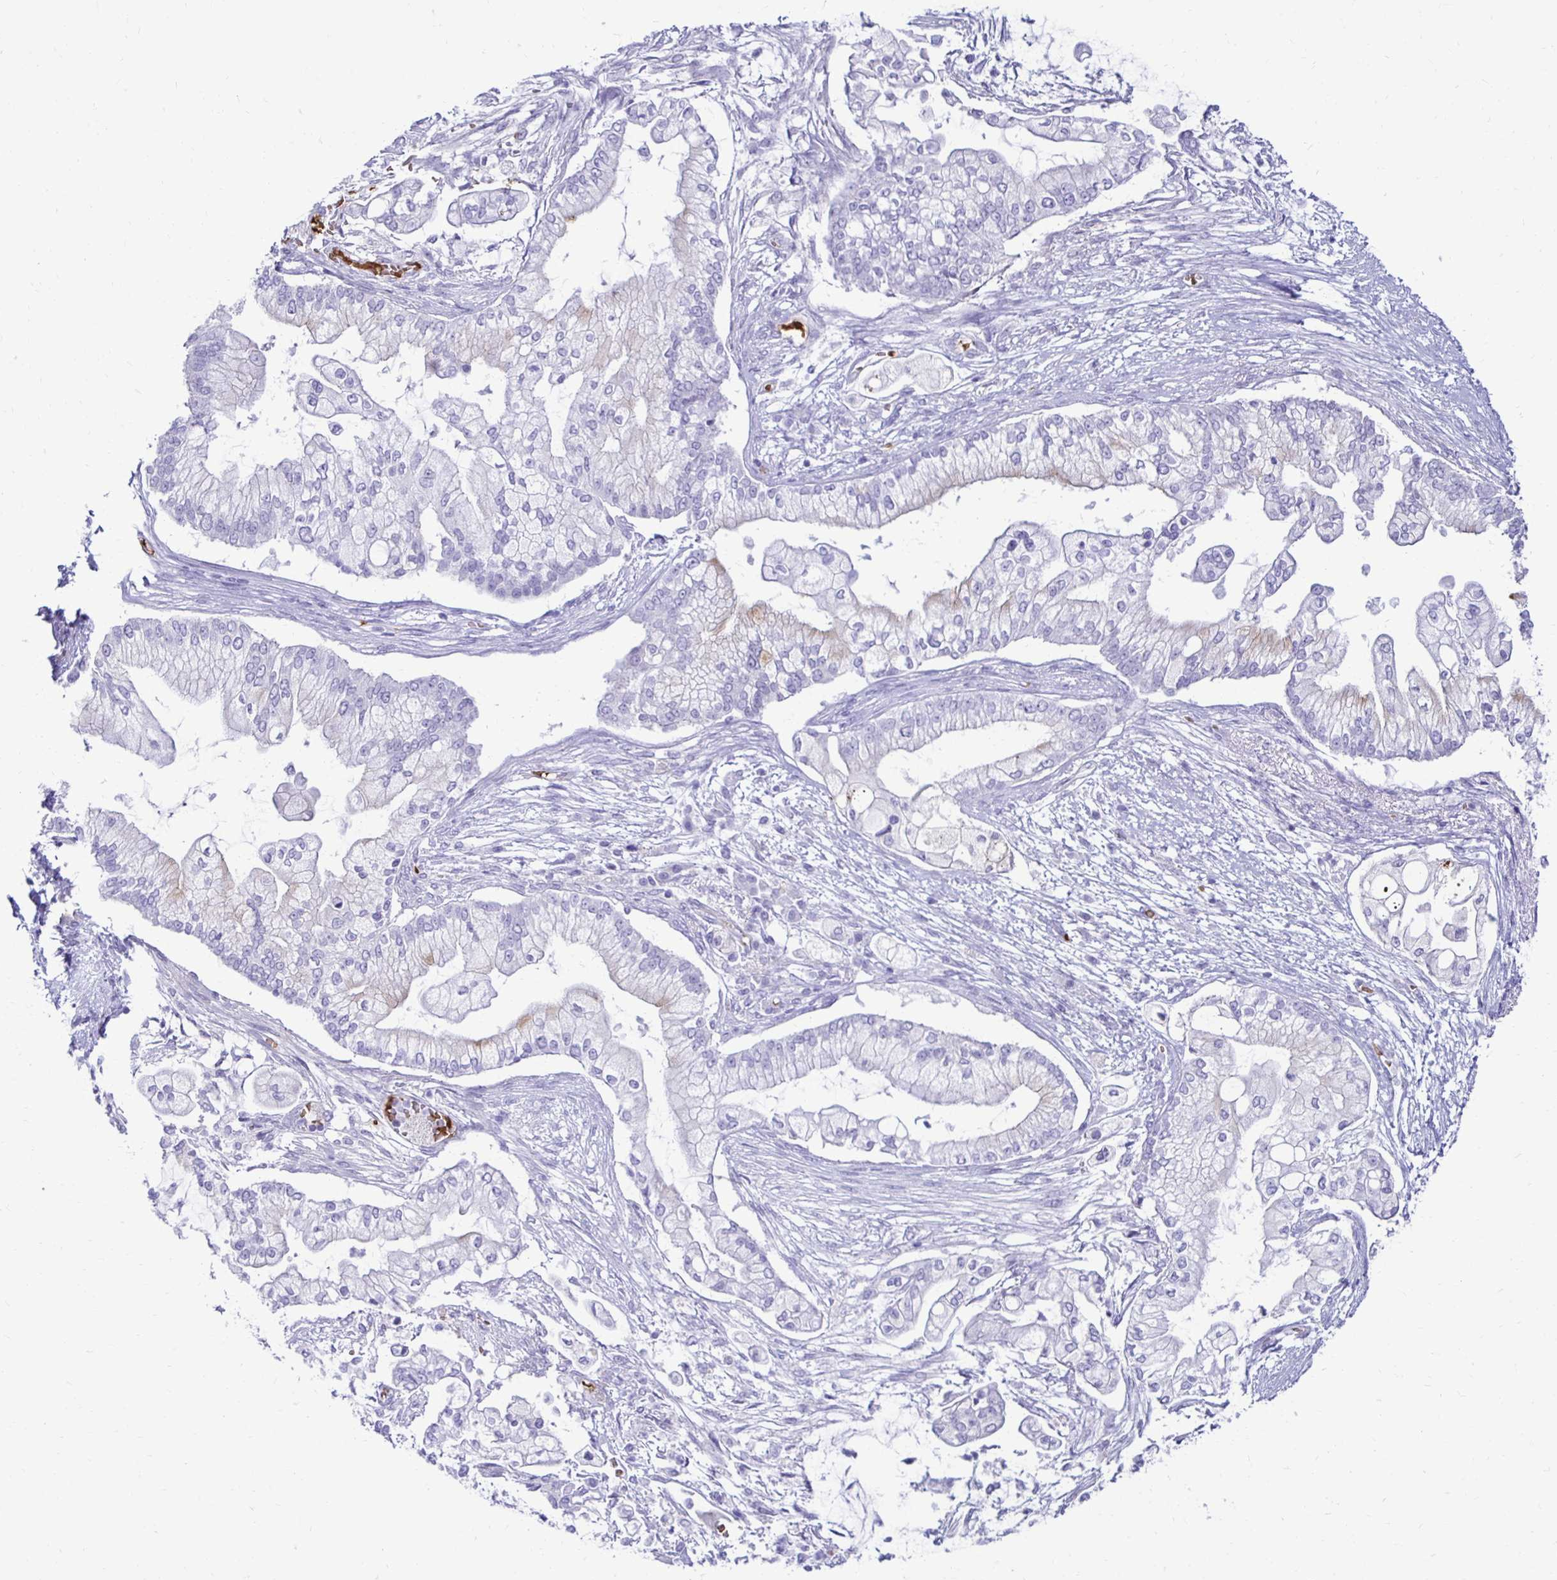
{"staining": {"intensity": "negative", "quantity": "none", "location": "none"}, "tissue": "pancreatic cancer", "cell_type": "Tumor cells", "image_type": "cancer", "snomed": [{"axis": "morphology", "description": "Adenocarcinoma, NOS"}, {"axis": "topography", "description": "Pancreas"}], "caption": "High power microscopy micrograph of an immunohistochemistry (IHC) image of pancreatic adenocarcinoma, revealing no significant expression in tumor cells.", "gene": "RHBDL3", "patient": {"sex": "female", "age": 69}}